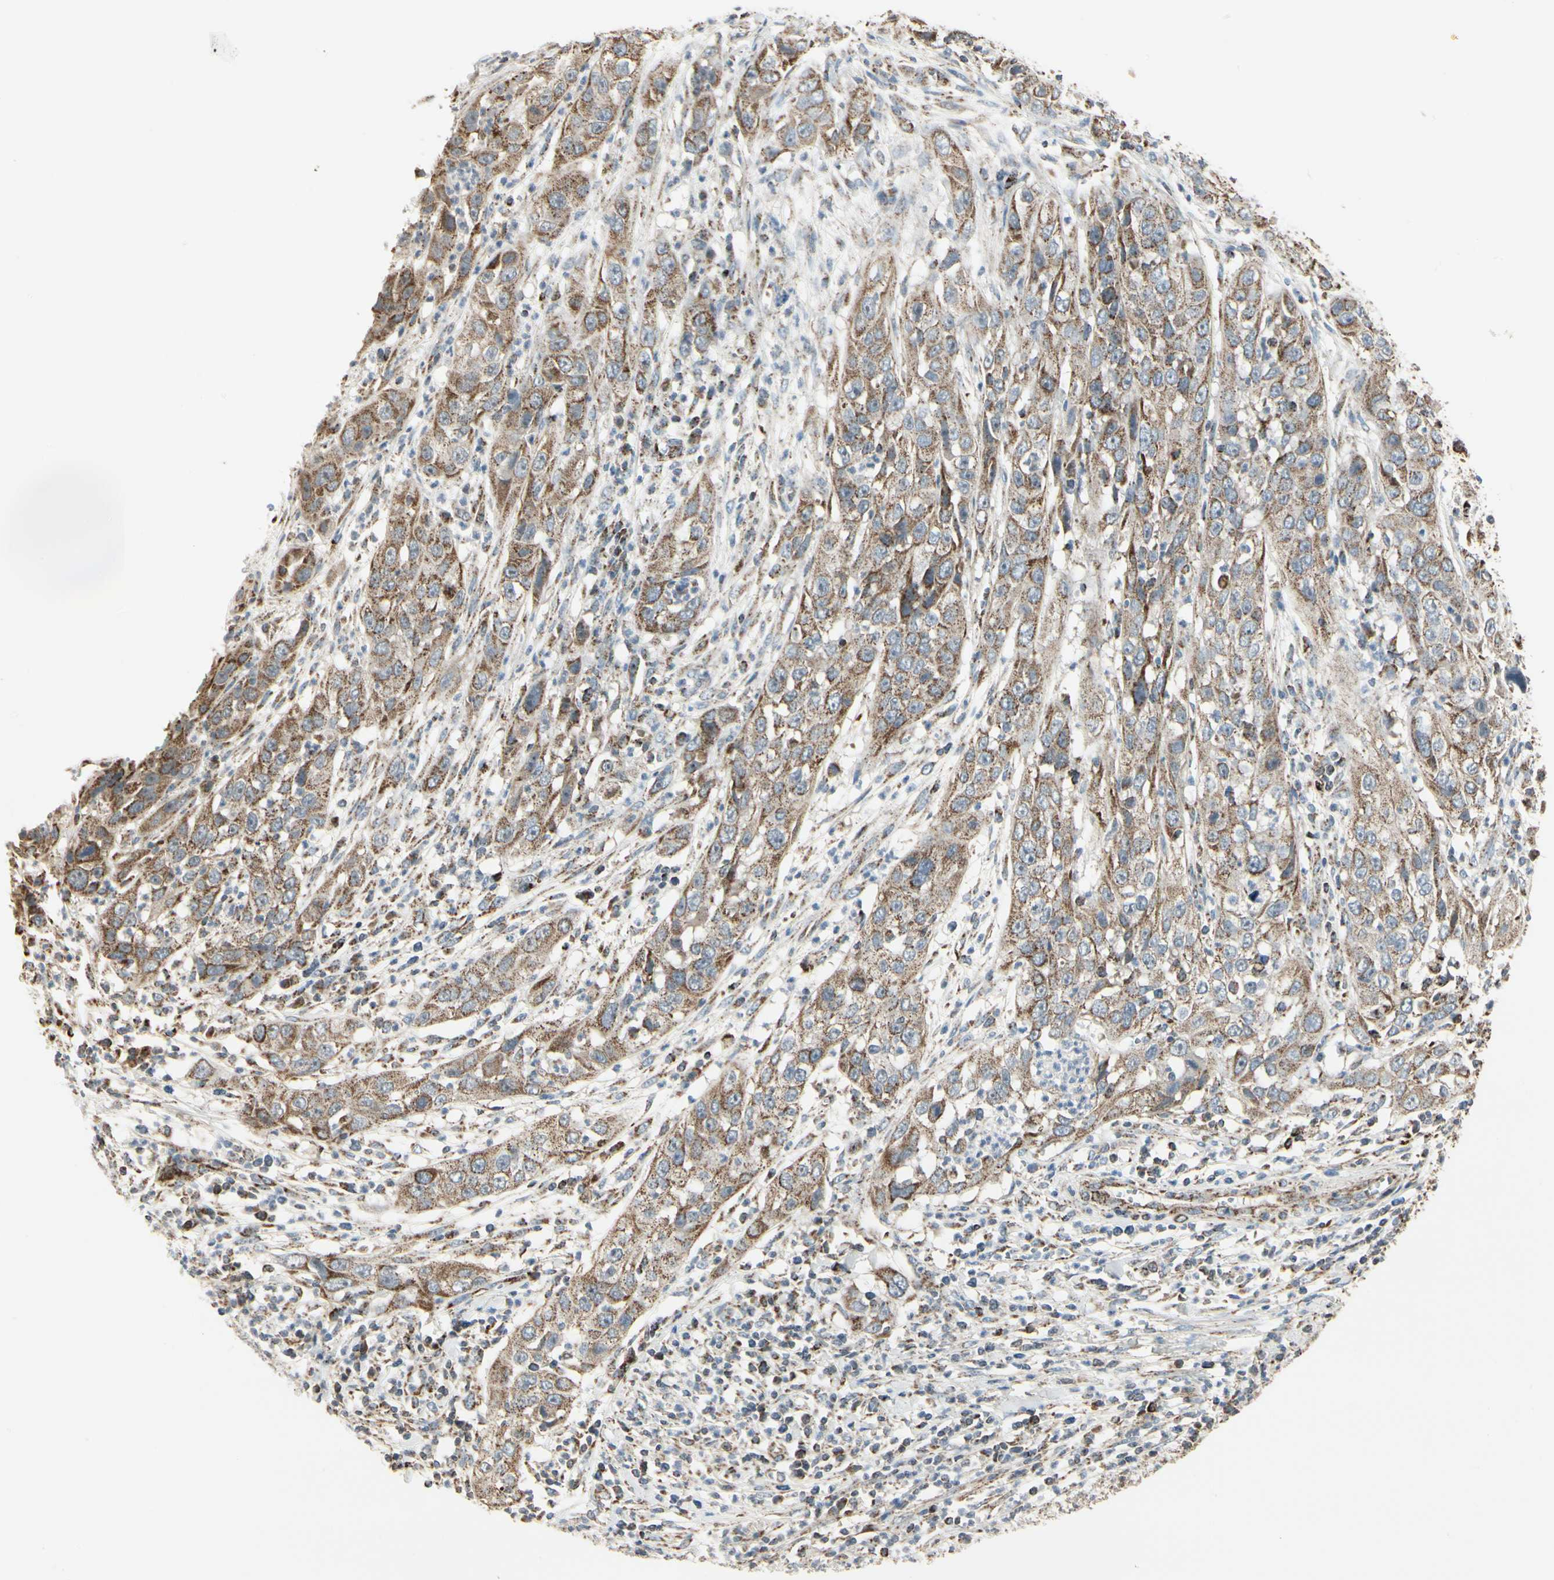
{"staining": {"intensity": "moderate", "quantity": ">75%", "location": "cytoplasmic/membranous"}, "tissue": "cervical cancer", "cell_type": "Tumor cells", "image_type": "cancer", "snomed": [{"axis": "morphology", "description": "Squamous cell carcinoma, NOS"}, {"axis": "topography", "description": "Cervix"}], "caption": "Protein expression analysis of cervical squamous cell carcinoma shows moderate cytoplasmic/membranous staining in approximately >75% of tumor cells.", "gene": "ANKS6", "patient": {"sex": "female", "age": 32}}